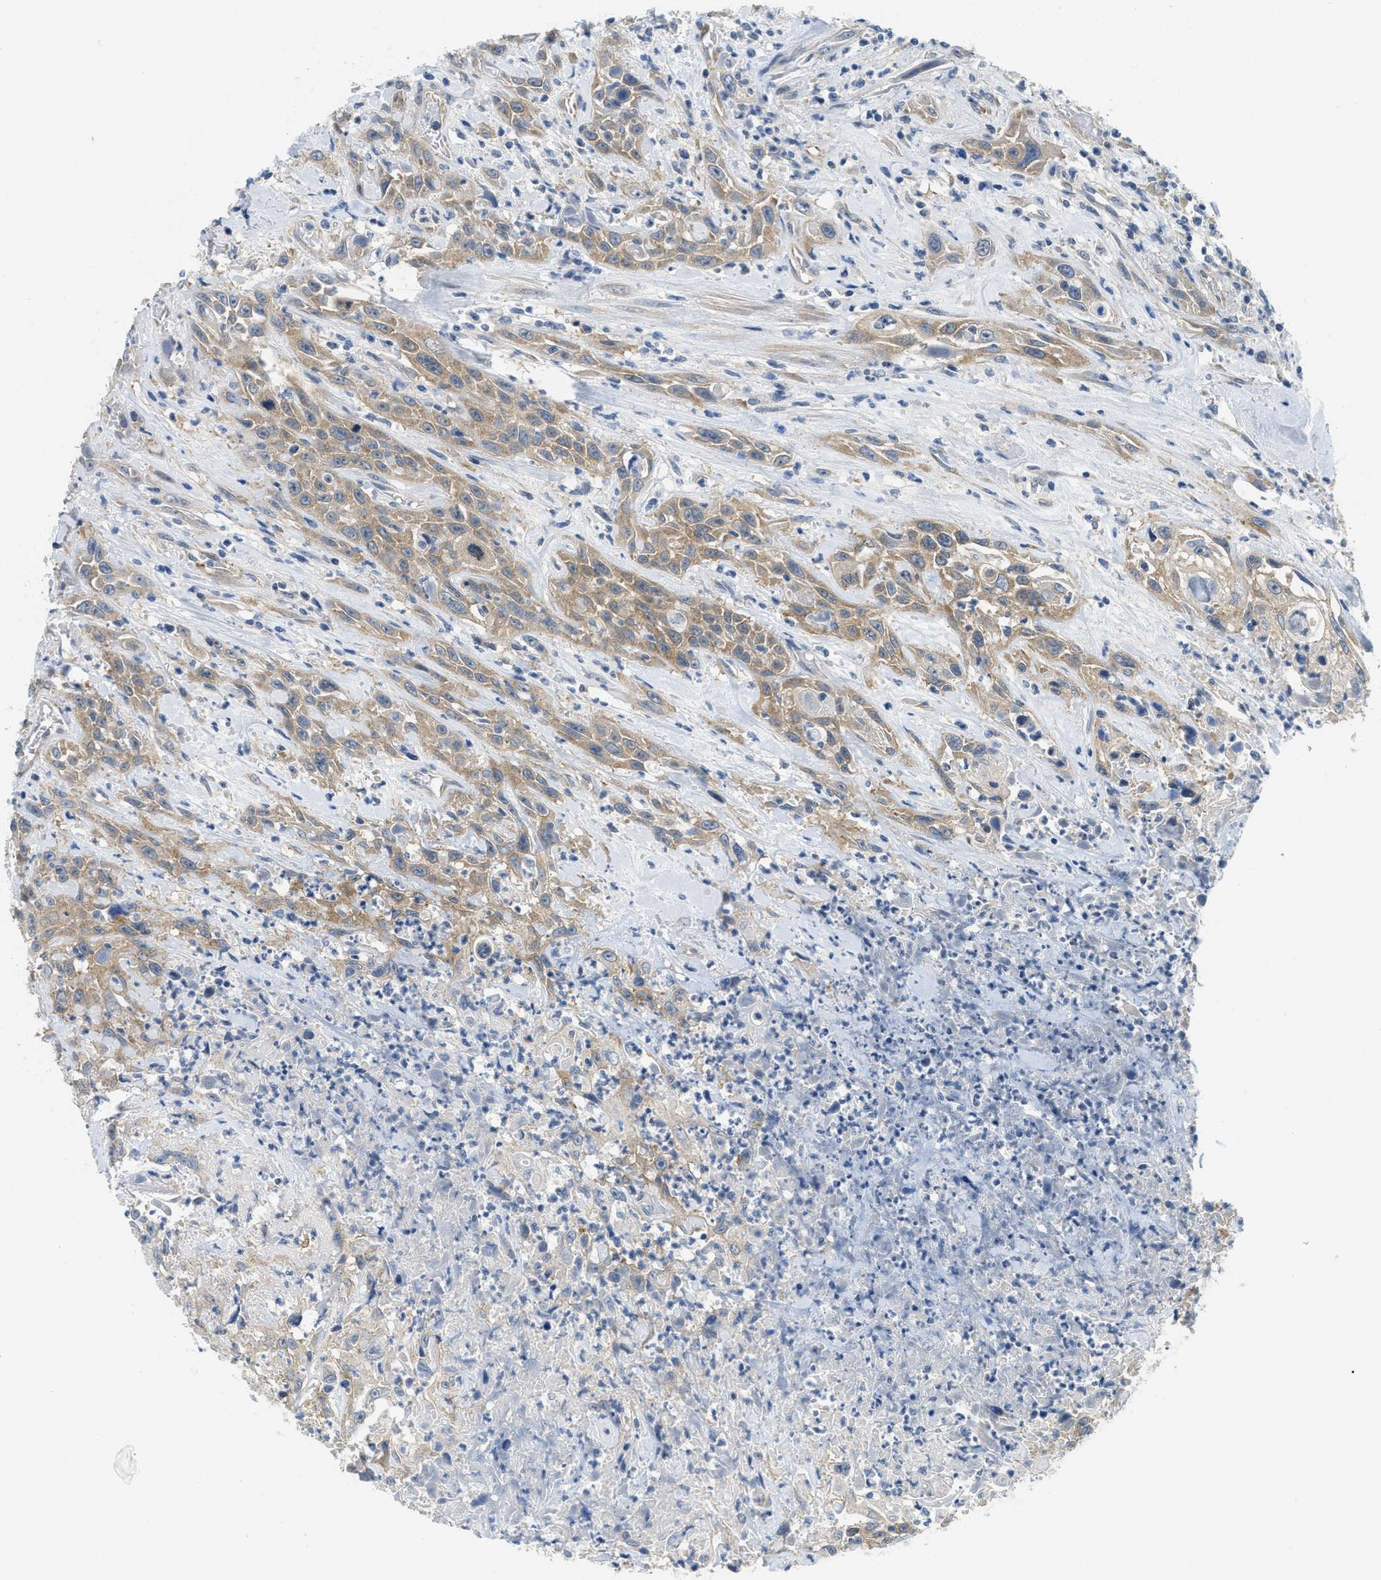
{"staining": {"intensity": "weak", "quantity": ">75%", "location": "cytoplasmic/membranous"}, "tissue": "urothelial cancer", "cell_type": "Tumor cells", "image_type": "cancer", "snomed": [{"axis": "morphology", "description": "Urothelial carcinoma, High grade"}, {"axis": "topography", "description": "Urinary bladder"}], "caption": "Immunohistochemistry (DAB) staining of human high-grade urothelial carcinoma reveals weak cytoplasmic/membranous protein positivity in approximately >75% of tumor cells.", "gene": "ZFYVE9", "patient": {"sex": "female", "age": 84}}